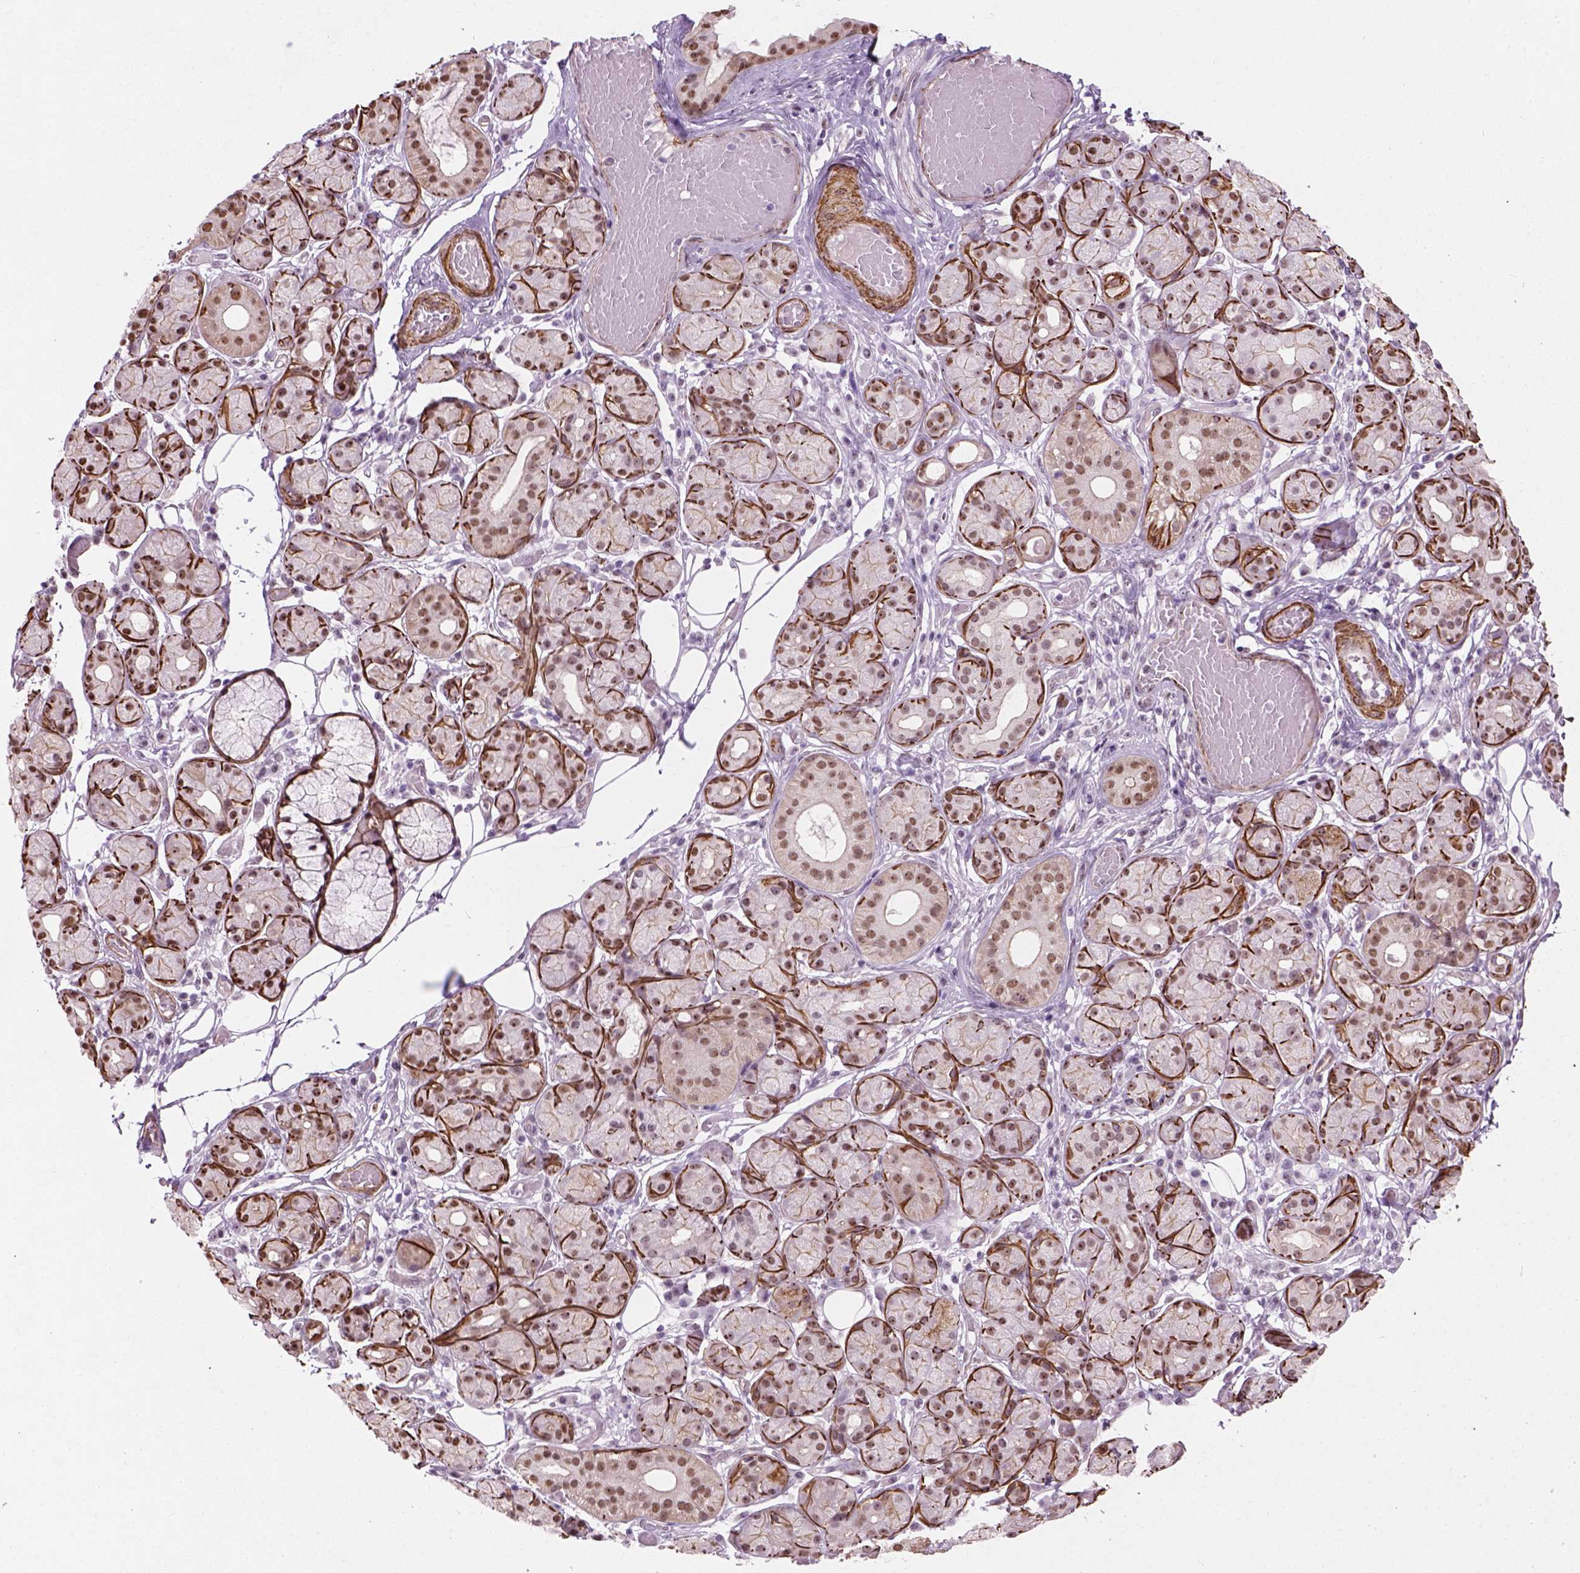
{"staining": {"intensity": "moderate", "quantity": ">75%", "location": "nuclear"}, "tissue": "salivary gland", "cell_type": "Glandular cells", "image_type": "normal", "snomed": [{"axis": "morphology", "description": "Normal tissue, NOS"}, {"axis": "topography", "description": "Salivary gland"}, {"axis": "topography", "description": "Peripheral nerve tissue"}], "caption": "A high-resolution image shows IHC staining of benign salivary gland, which demonstrates moderate nuclear staining in about >75% of glandular cells.", "gene": "RRS1", "patient": {"sex": "male", "age": 71}}